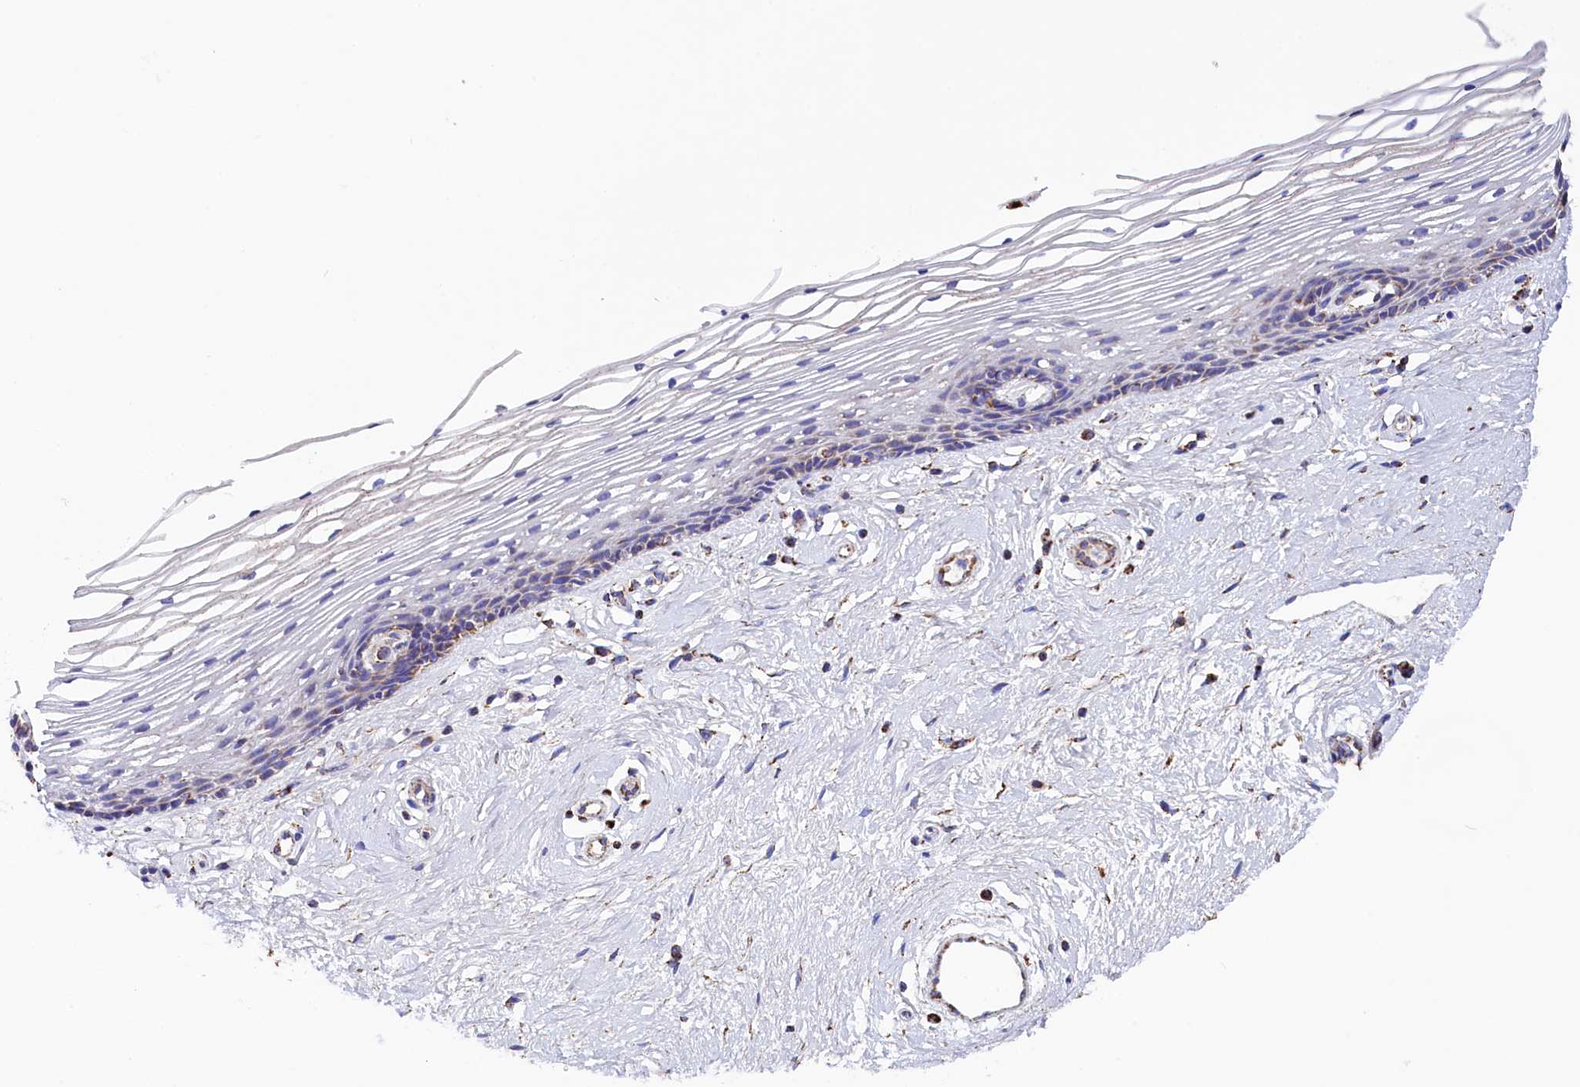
{"staining": {"intensity": "moderate", "quantity": "25%-75%", "location": "cytoplasmic/membranous"}, "tissue": "vagina", "cell_type": "Squamous epithelial cells", "image_type": "normal", "snomed": [{"axis": "morphology", "description": "Normal tissue, NOS"}, {"axis": "topography", "description": "Vagina"}], "caption": "Protein positivity by immunohistochemistry (IHC) shows moderate cytoplasmic/membranous expression in approximately 25%-75% of squamous epithelial cells in unremarkable vagina. (Brightfield microscopy of DAB IHC at high magnification).", "gene": "SLC39A3", "patient": {"sex": "female", "age": 46}}